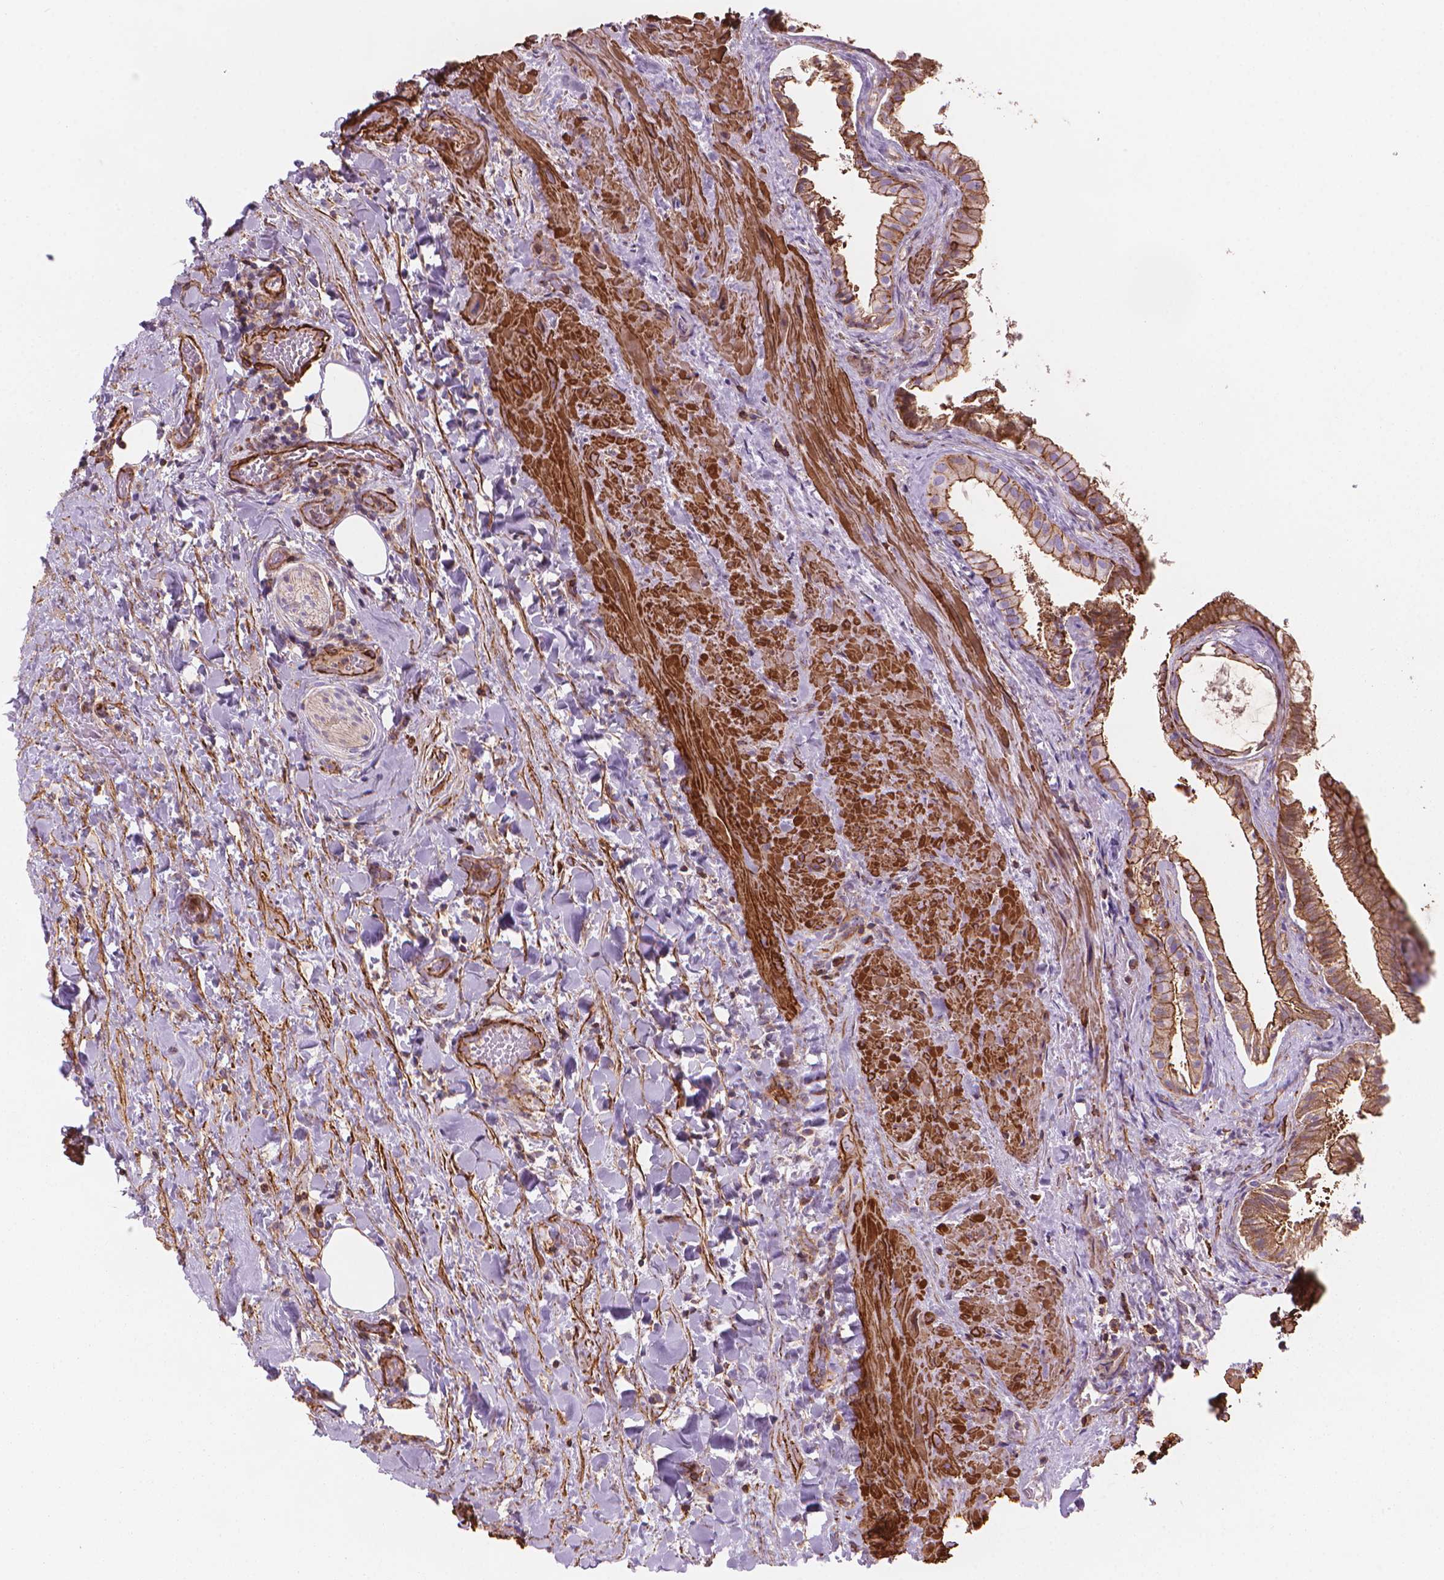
{"staining": {"intensity": "strong", "quantity": "25%-75%", "location": "cytoplasmic/membranous"}, "tissue": "gallbladder", "cell_type": "Glandular cells", "image_type": "normal", "snomed": [{"axis": "morphology", "description": "Normal tissue, NOS"}, {"axis": "topography", "description": "Gallbladder"}], "caption": "Immunohistochemical staining of benign gallbladder reveals high levels of strong cytoplasmic/membranous expression in about 25%-75% of glandular cells.", "gene": "PATJ", "patient": {"sex": "male", "age": 70}}